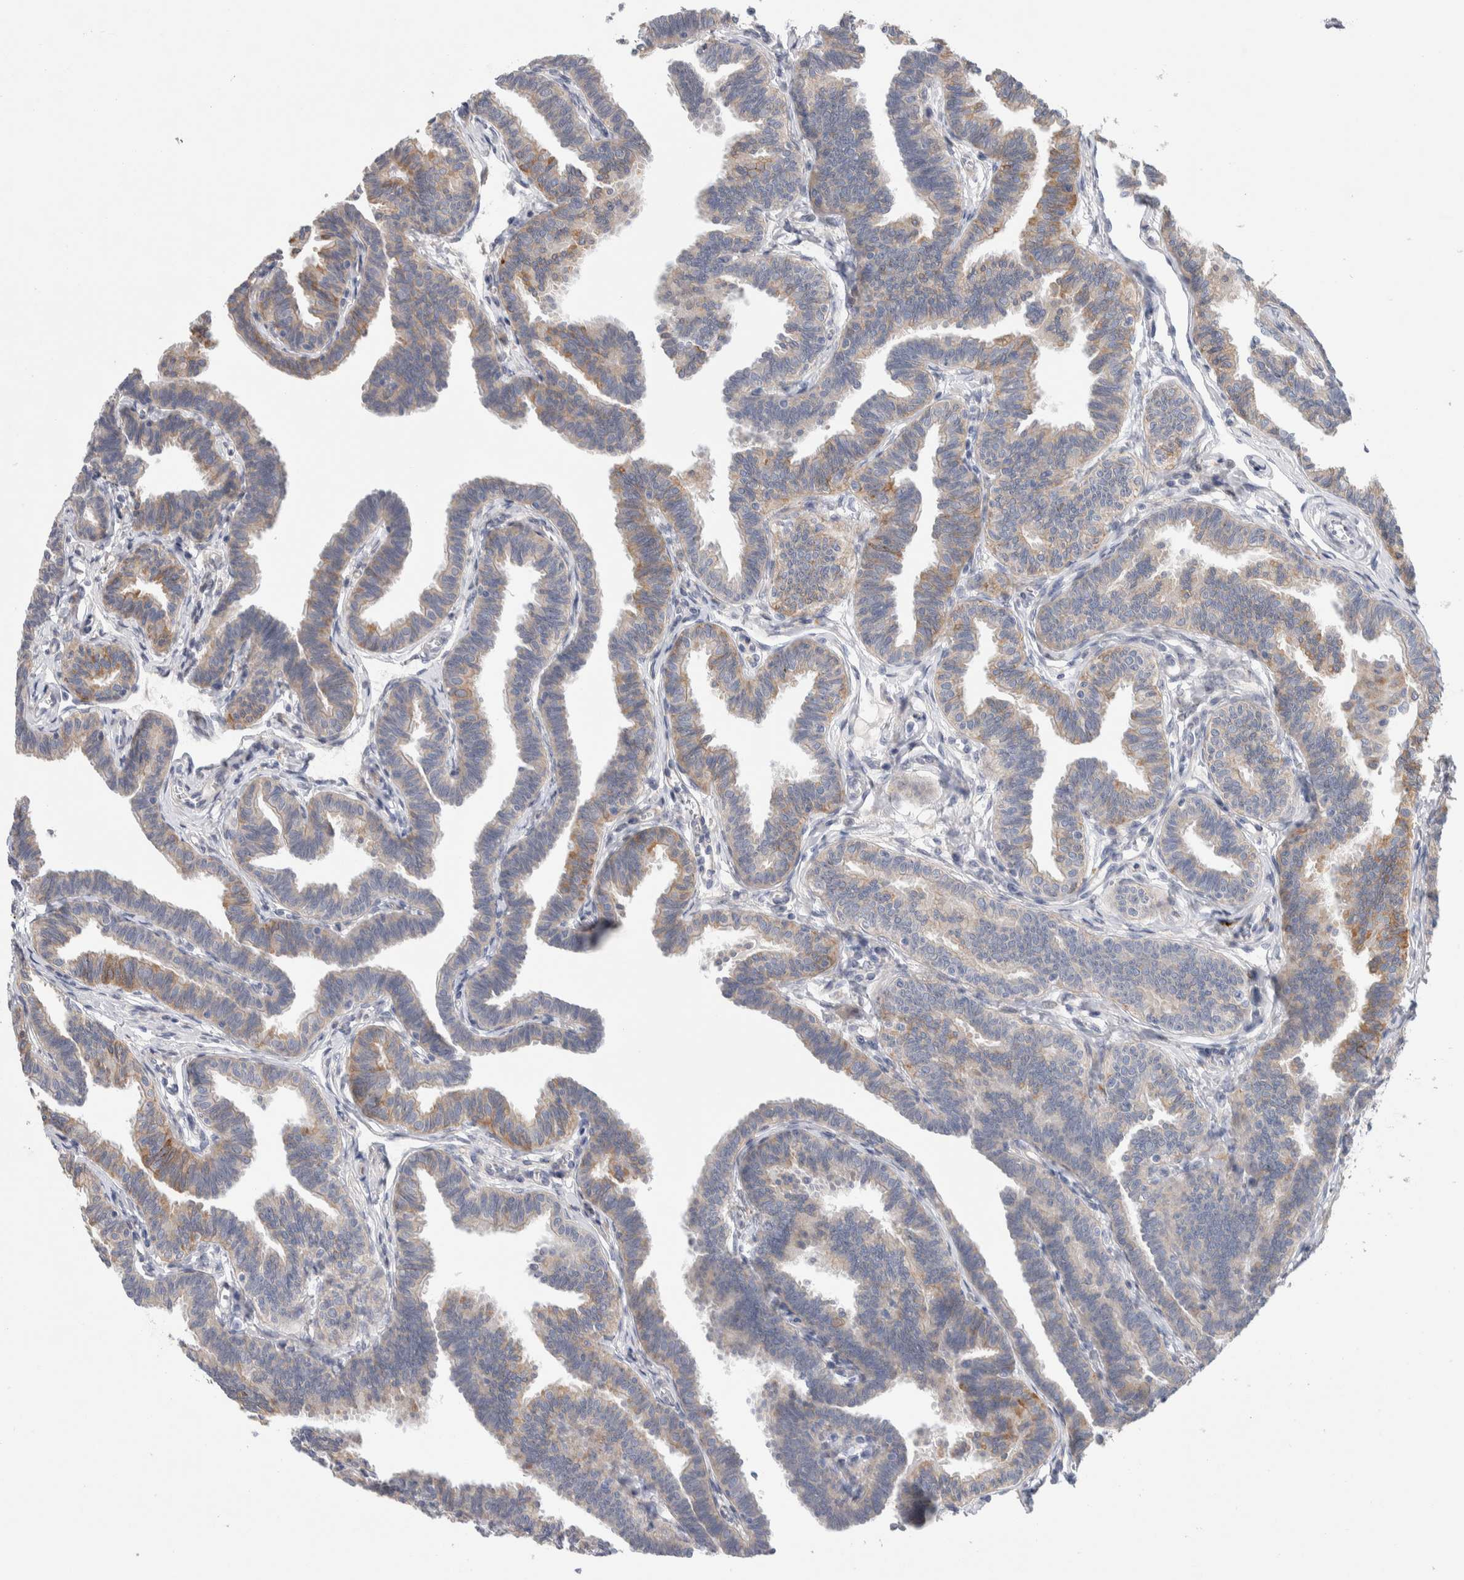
{"staining": {"intensity": "moderate", "quantity": "25%-75%", "location": "cytoplasmic/membranous"}, "tissue": "fallopian tube", "cell_type": "Glandular cells", "image_type": "normal", "snomed": [{"axis": "morphology", "description": "Normal tissue, NOS"}, {"axis": "topography", "description": "Fallopian tube"}, {"axis": "topography", "description": "Ovary"}], "caption": "IHC micrograph of unremarkable fallopian tube: fallopian tube stained using immunohistochemistry (IHC) exhibits medium levels of moderate protein expression localized specifically in the cytoplasmic/membranous of glandular cells, appearing as a cytoplasmic/membranous brown color.", "gene": "ENGASE", "patient": {"sex": "female", "age": 23}}